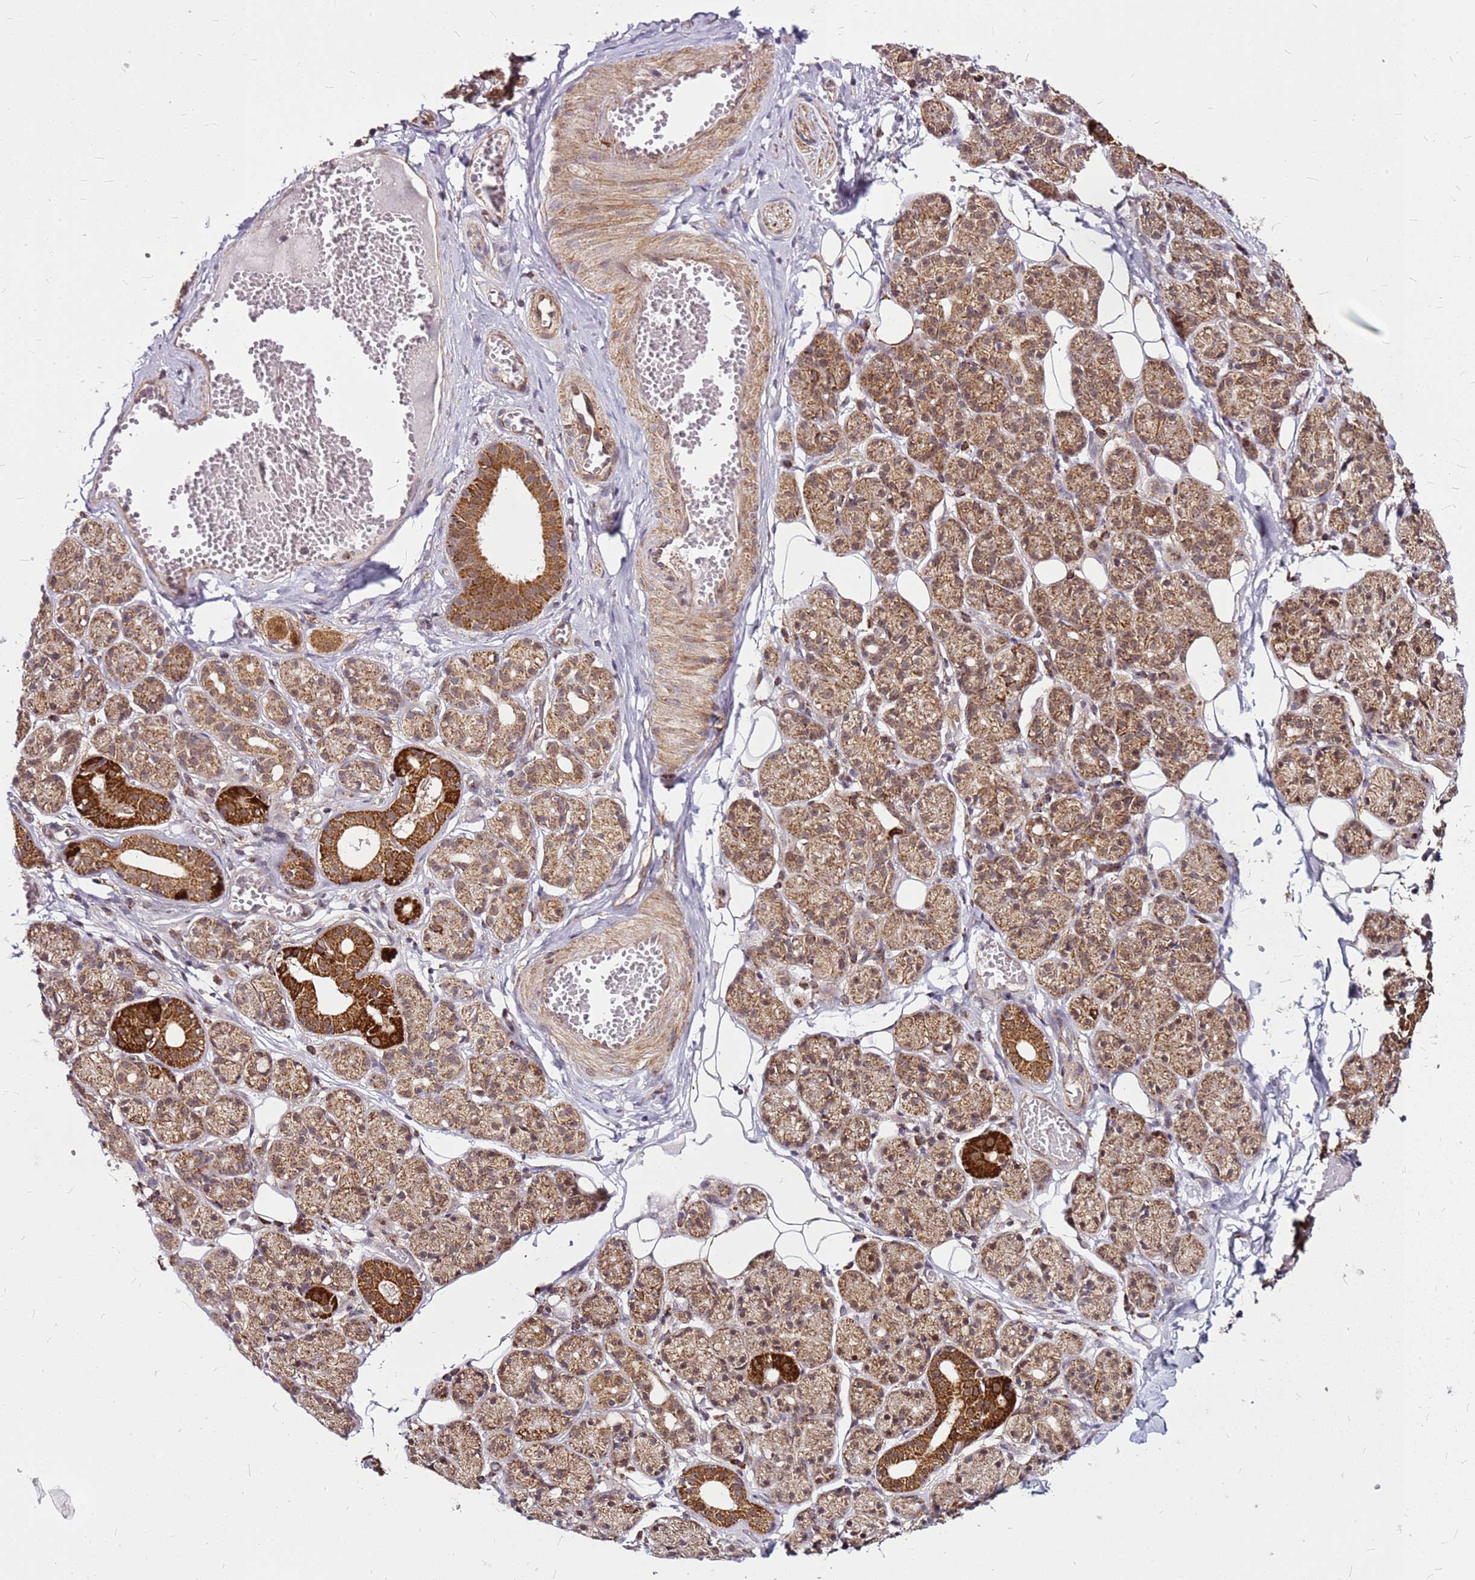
{"staining": {"intensity": "strong", "quantity": "25%-75%", "location": "cytoplasmic/membranous,nuclear"}, "tissue": "salivary gland", "cell_type": "Glandular cells", "image_type": "normal", "snomed": [{"axis": "morphology", "description": "Normal tissue, NOS"}, {"axis": "topography", "description": "Salivary gland"}], "caption": "High-power microscopy captured an immunohistochemistry (IHC) micrograph of benign salivary gland, revealing strong cytoplasmic/membranous,nuclear staining in about 25%-75% of glandular cells. The protein is shown in brown color, while the nuclei are stained blue.", "gene": "OR51T1", "patient": {"sex": "male", "age": 63}}